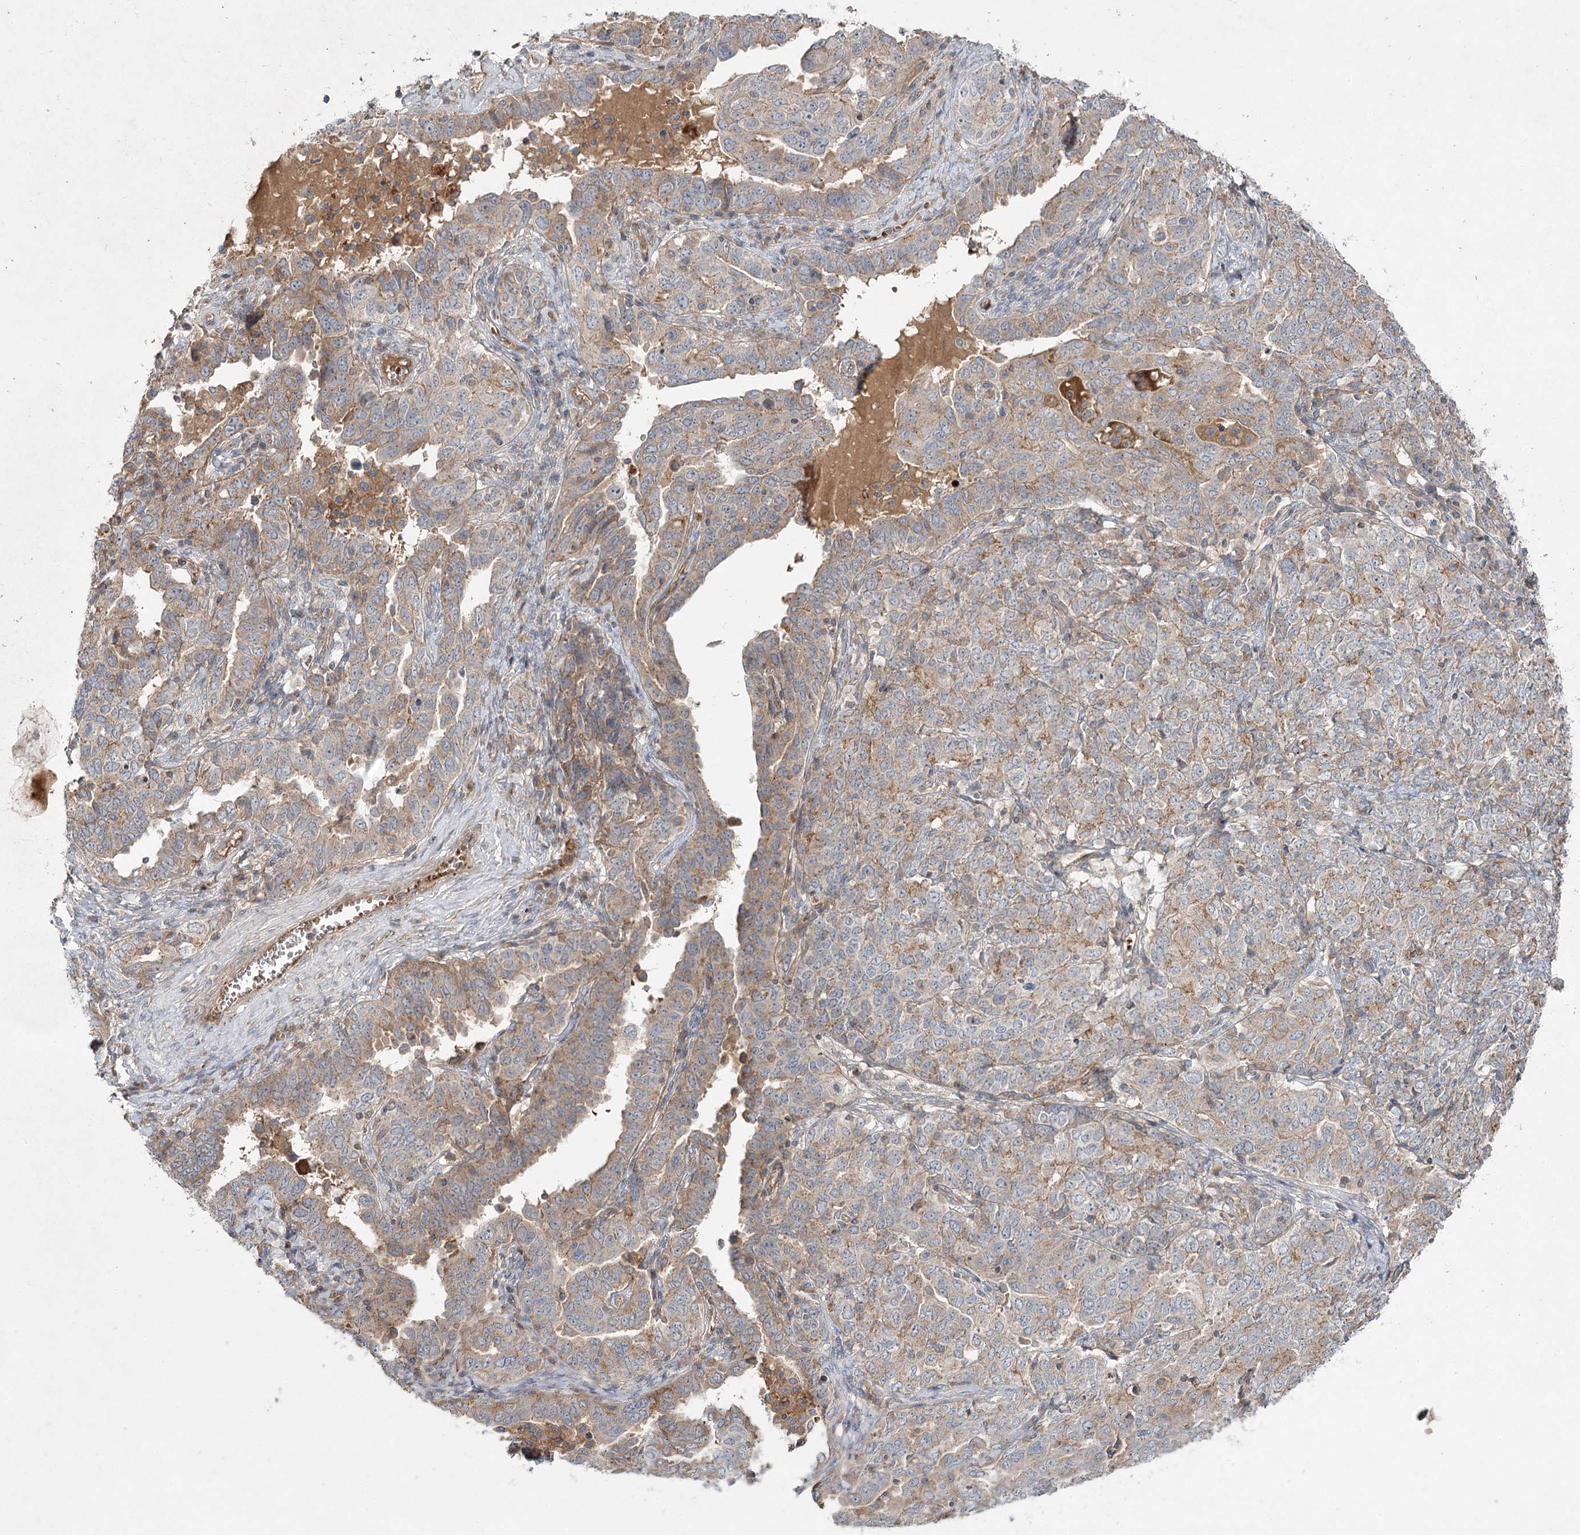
{"staining": {"intensity": "weak", "quantity": ">75%", "location": "cytoplasmic/membranous"}, "tissue": "ovarian cancer", "cell_type": "Tumor cells", "image_type": "cancer", "snomed": [{"axis": "morphology", "description": "Carcinoma, endometroid"}, {"axis": "topography", "description": "Ovary"}], "caption": "Endometroid carcinoma (ovarian) tissue displays weak cytoplasmic/membranous positivity in about >75% of tumor cells", "gene": "KIAA0825", "patient": {"sex": "female", "age": 62}}